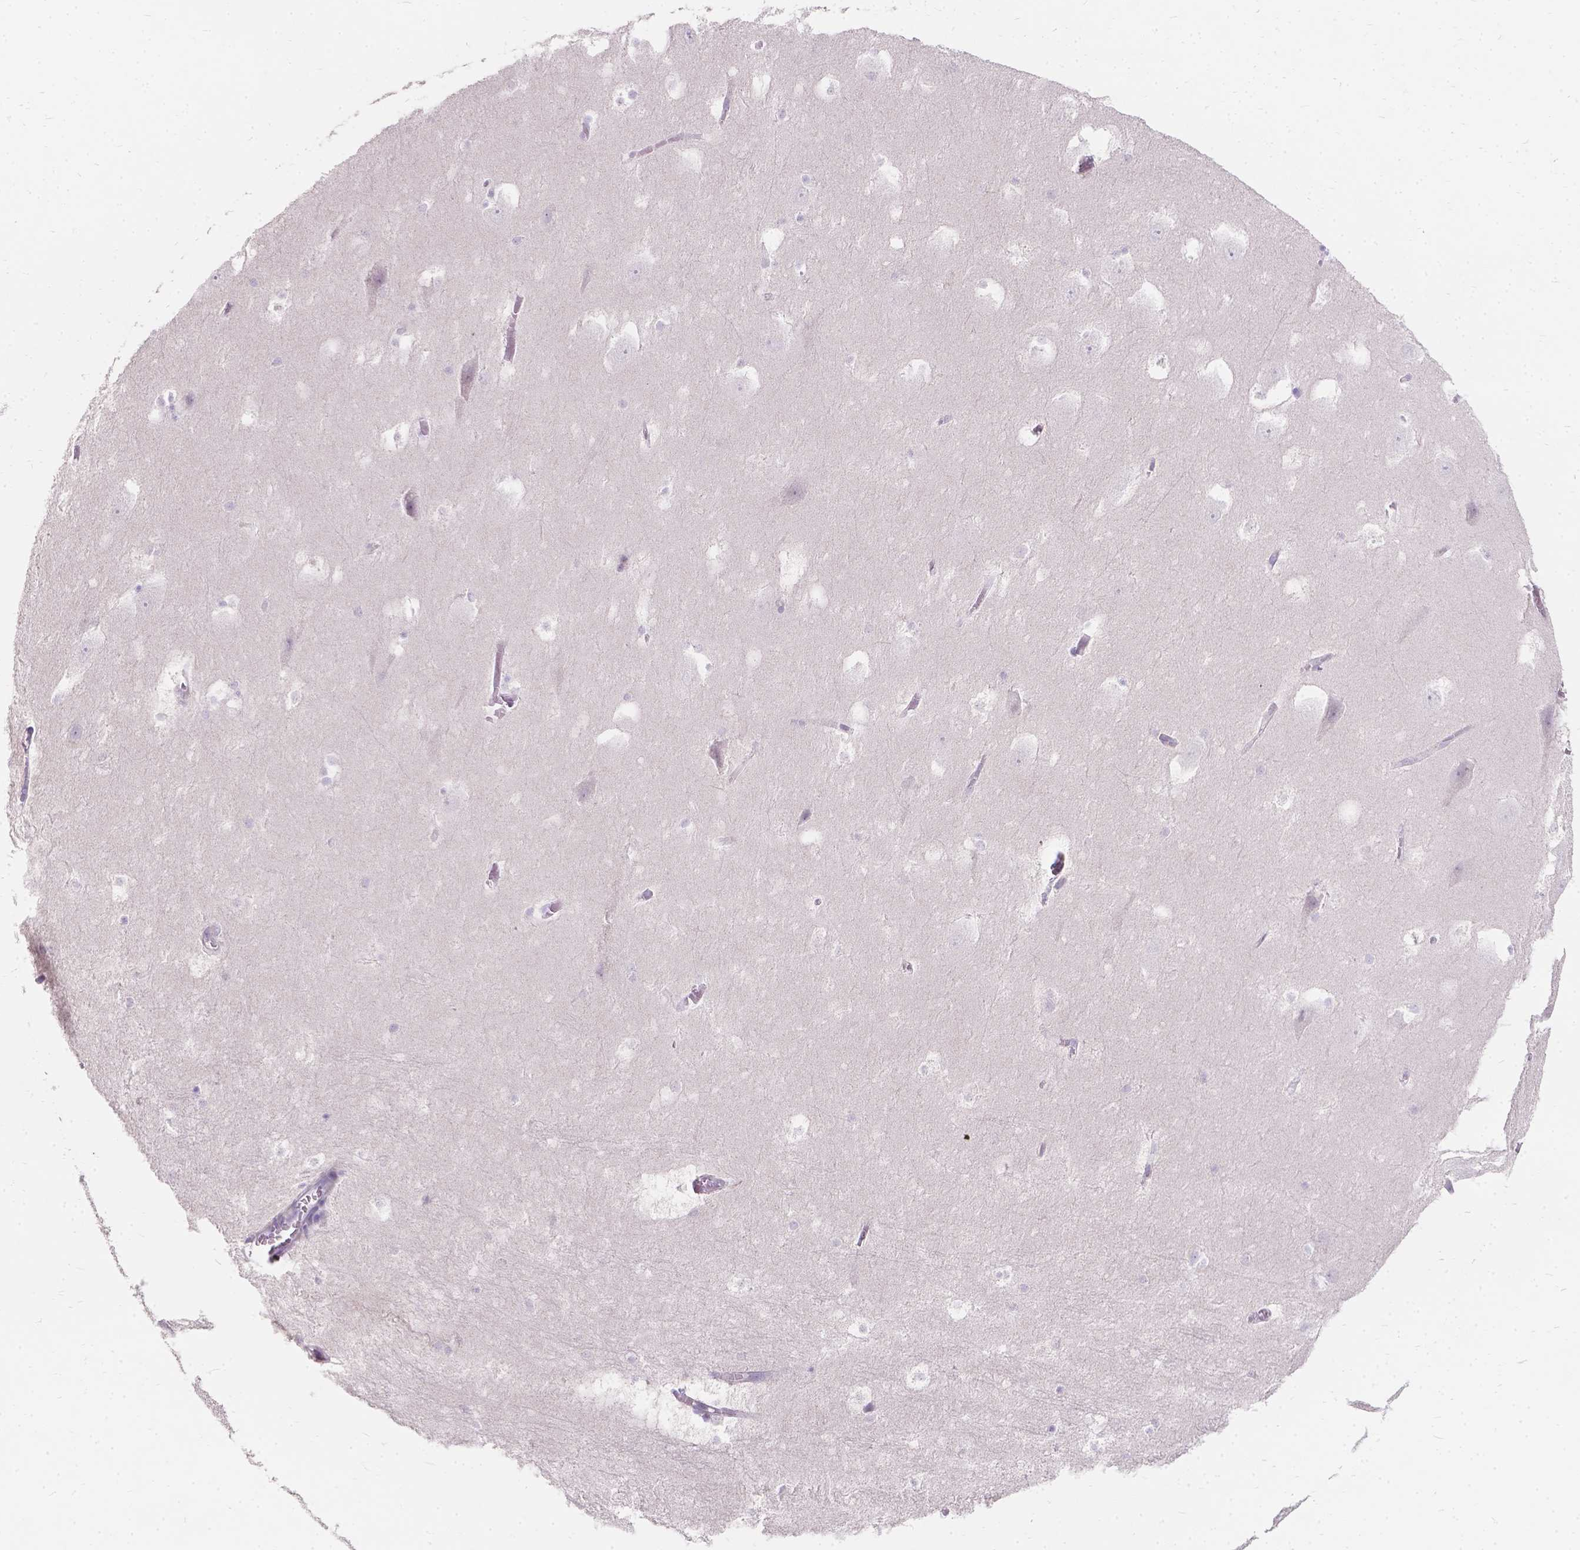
{"staining": {"intensity": "negative", "quantity": "none", "location": "none"}, "tissue": "hippocampus", "cell_type": "Glial cells", "image_type": "normal", "snomed": [{"axis": "morphology", "description": "Normal tissue, NOS"}, {"axis": "topography", "description": "Hippocampus"}], "caption": "Micrograph shows no significant protein staining in glial cells of unremarkable hippocampus.", "gene": "GNRHR", "patient": {"sex": "male", "age": 45}}